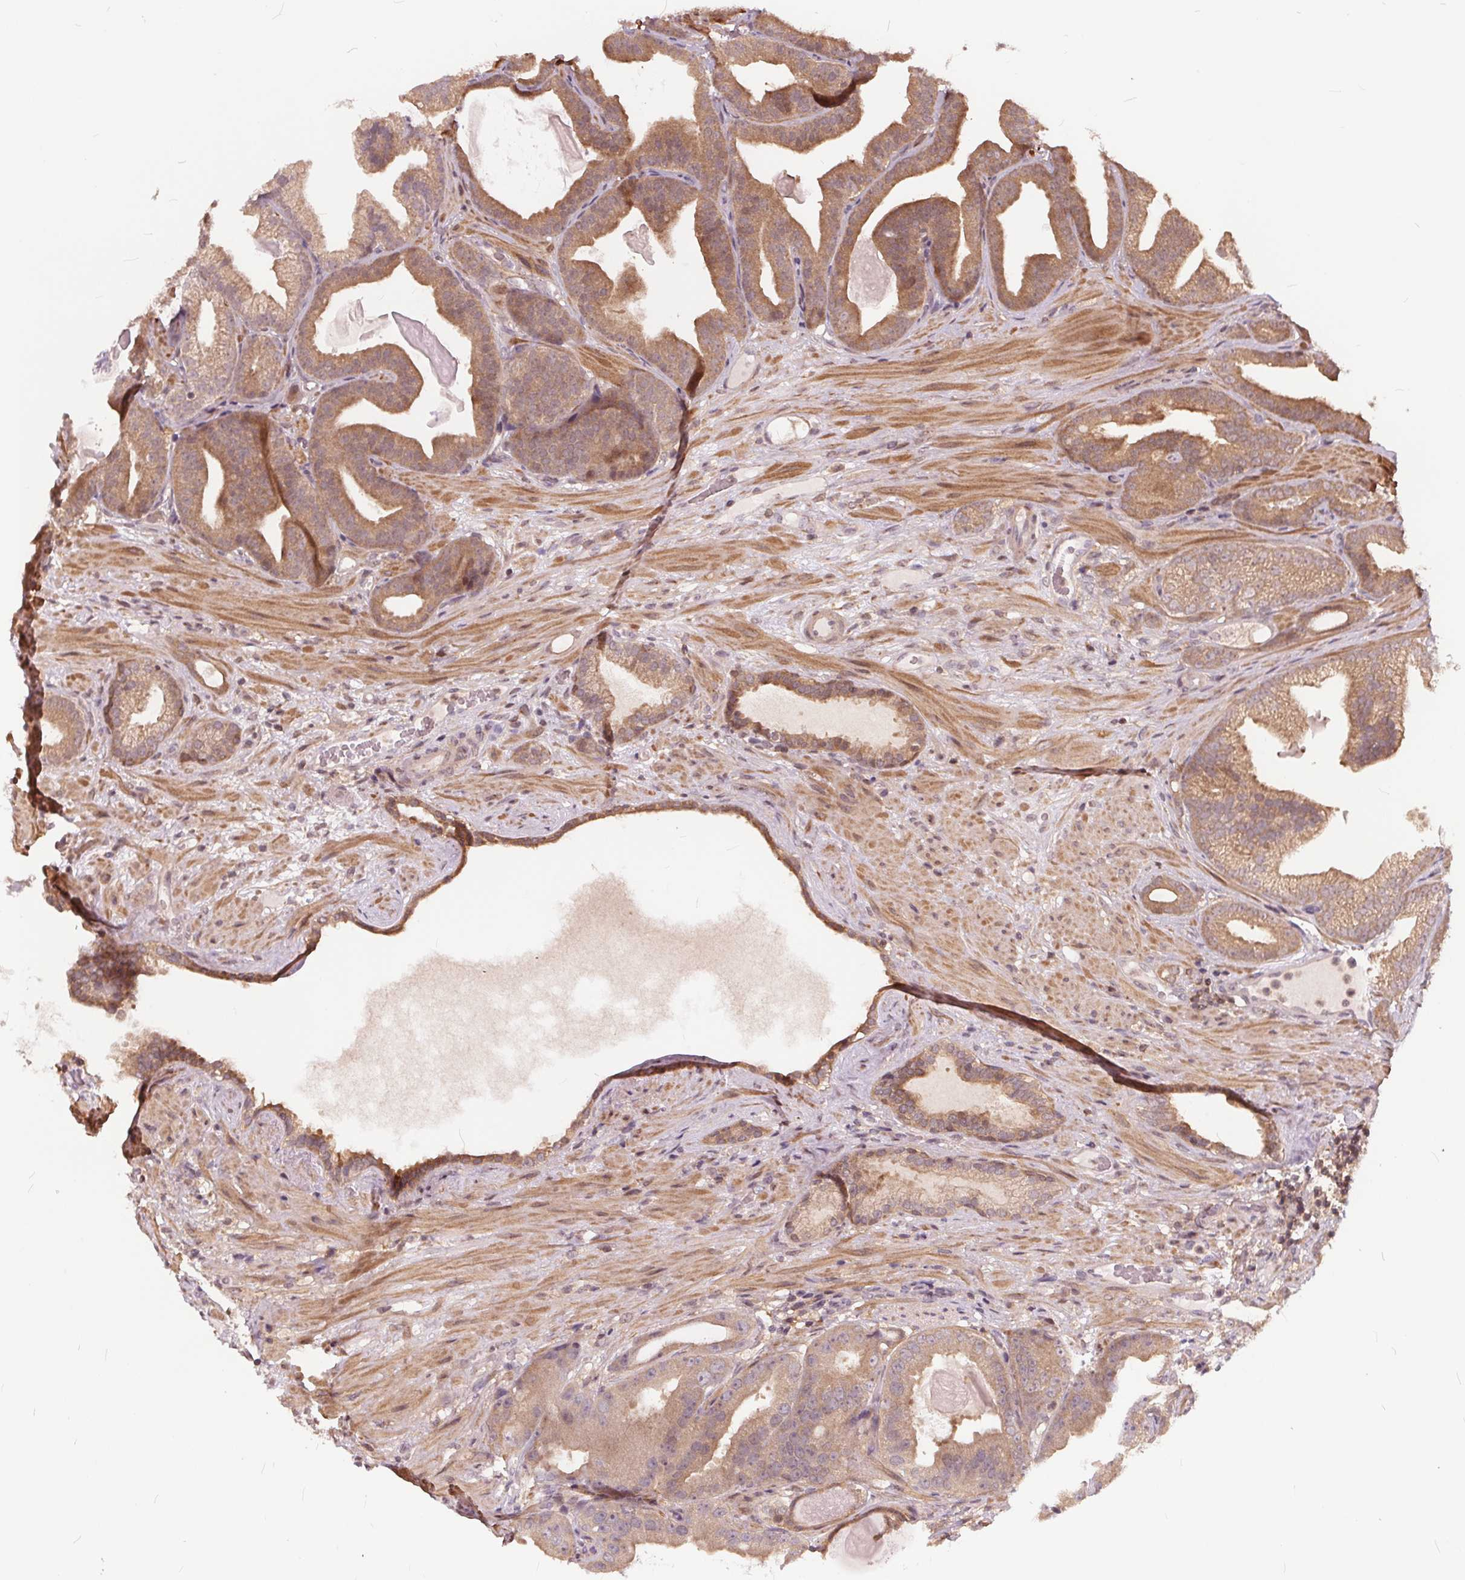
{"staining": {"intensity": "moderate", "quantity": ">75%", "location": "cytoplasmic/membranous"}, "tissue": "prostate cancer", "cell_type": "Tumor cells", "image_type": "cancer", "snomed": [{"axis": "morphology", "description": "Adenocarcinoma, Low grade"}, {"axis": "topography", "description": "Prostate"}], "caption": "The image exhibits immunohistochemical staining of prostate cancer. There is moderate cytoplasmic/membranous positivity is present in approximately >75% of tumor cells. (DAB (3,3'-diaminobenzidine) IHC with brightfield microscopy, high magnification).", "gene": "HIF1AN", "patient": {"sex": "male", "age": 57}}